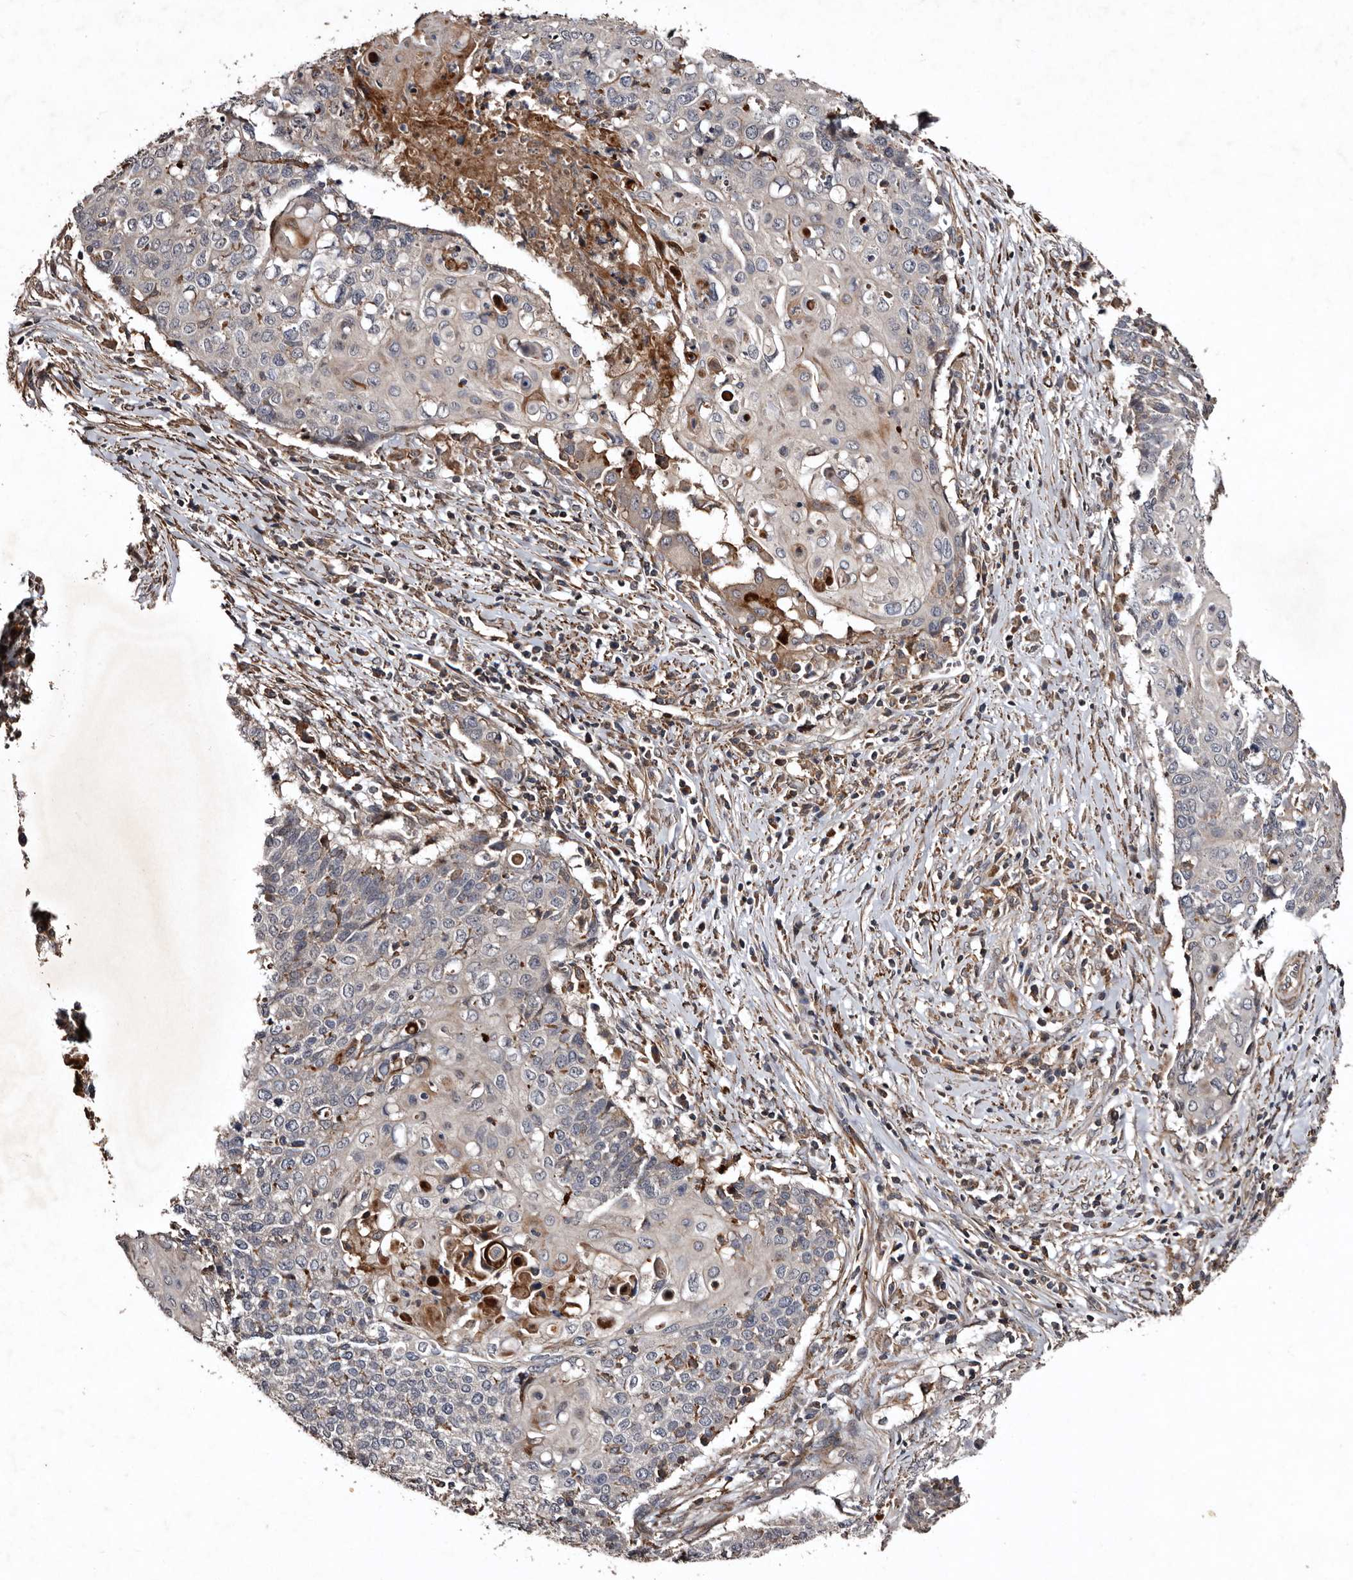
{"staining": {"intensity": "negative", "quantity": "none", "location": "none"}, "tissue": "cervical cancer", "cell_type": "Tumor cells", "image_type": "cancer", "snomed": [{"axis": "morphology", "description": "Squamous cell carcinoma, NOS"}, {"axis": "topography", "description": "Cervix"}], "caption": "The micrograph demonstrates no staining of tumor cells in cervical cancer.", "gene": "PRKD3", "patient": {"sex": "female", "age": 39}}